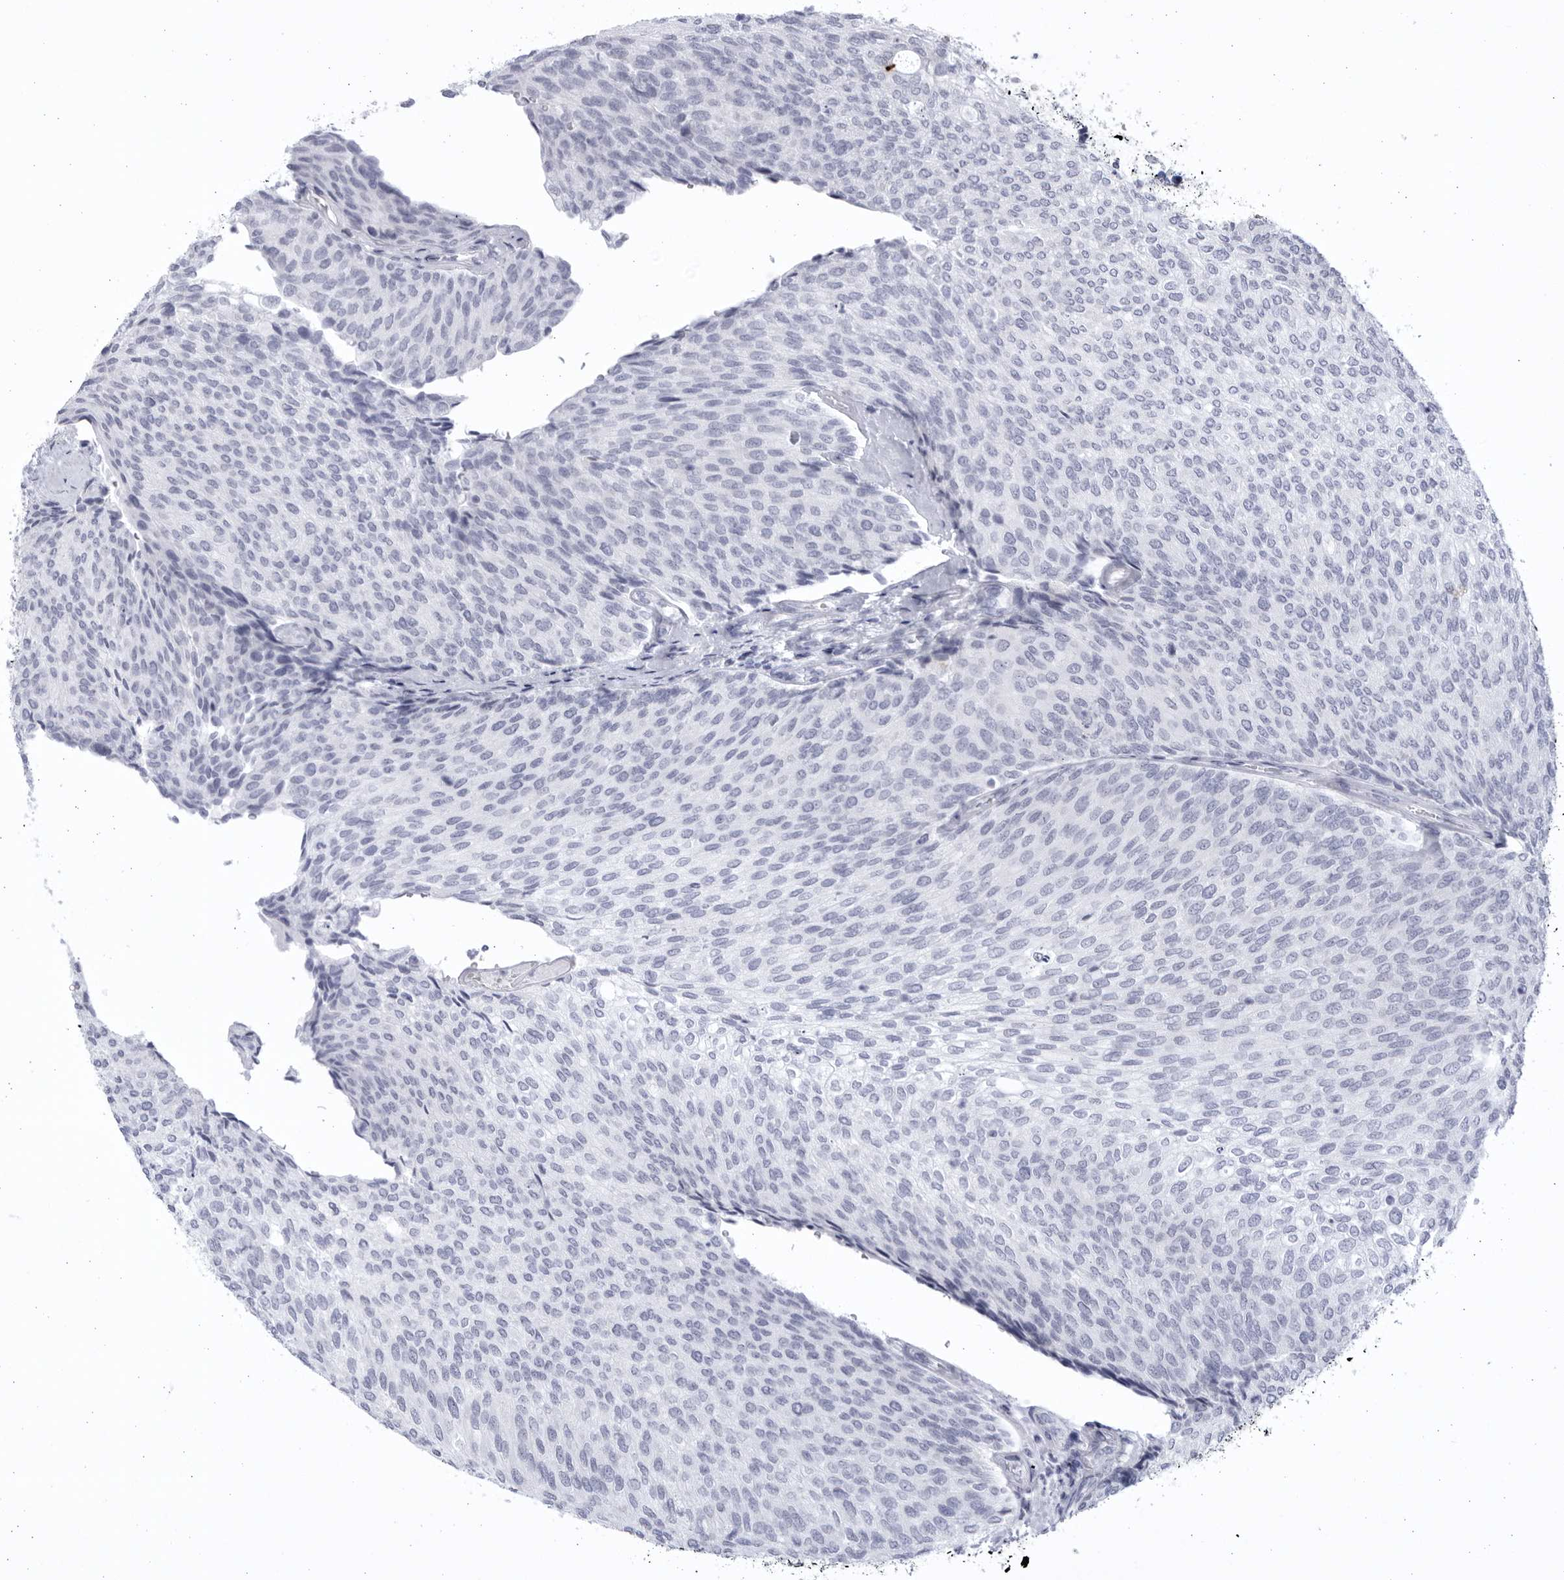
{"staining": {"intensity": "negative", "quantity": "none", "location": "none"}, "tissue": "urothelial cancer", "cell_type": "Tumor cells", "image_type": "cancer", "snomed": [{"axis": "morphology", "description": "Urothelial carcinoma, Low grade"}, {"axis": "topography", "description": "Urinary bladder"}], "caption": "The immunohistochemistry micrograph has no significant expression in tumor cells of urothelial carcinoma (low-grade) tissue.", "gene": "CCDC181", "patient": {"sex": "female", "age": 79}}